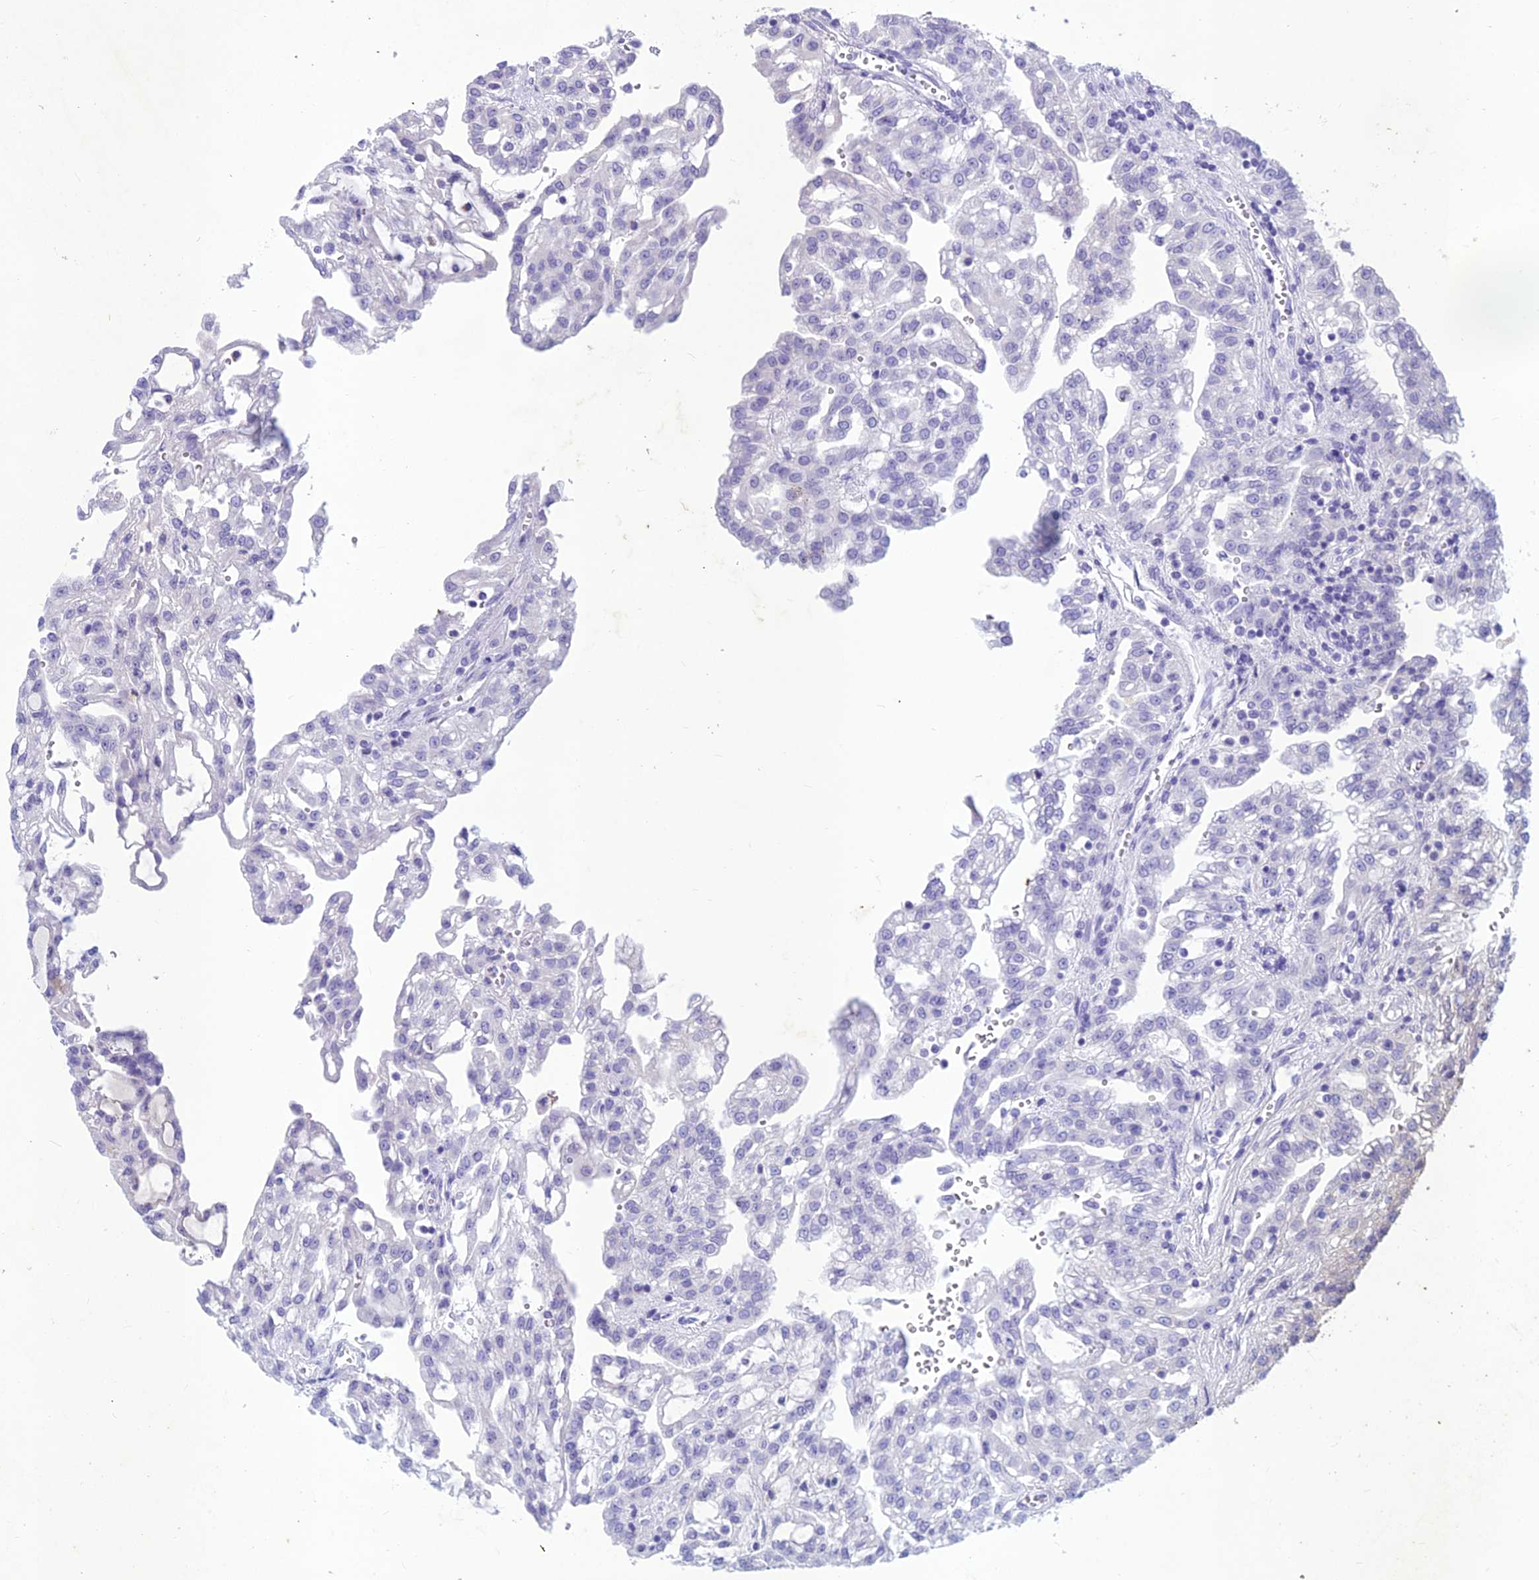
{"staining": {"intensity": "negative", "quantity": "none", "location": "none"}, "tissue": "renal cancer", "cell_type": "Tumor cells", "image_type": "cancer", "snomed": [{"axis": "morphology", "description": "Adenocarcinoma, NOS"}, {"axis": "topography", "description": "Kidney"}], "caption": "Protein analysis of renal cancer (adenocarcinoma) exhibits no significant expression in tumor cells.", "gene": "IFT172", "patient": {"sex": "male", "age": 63}}